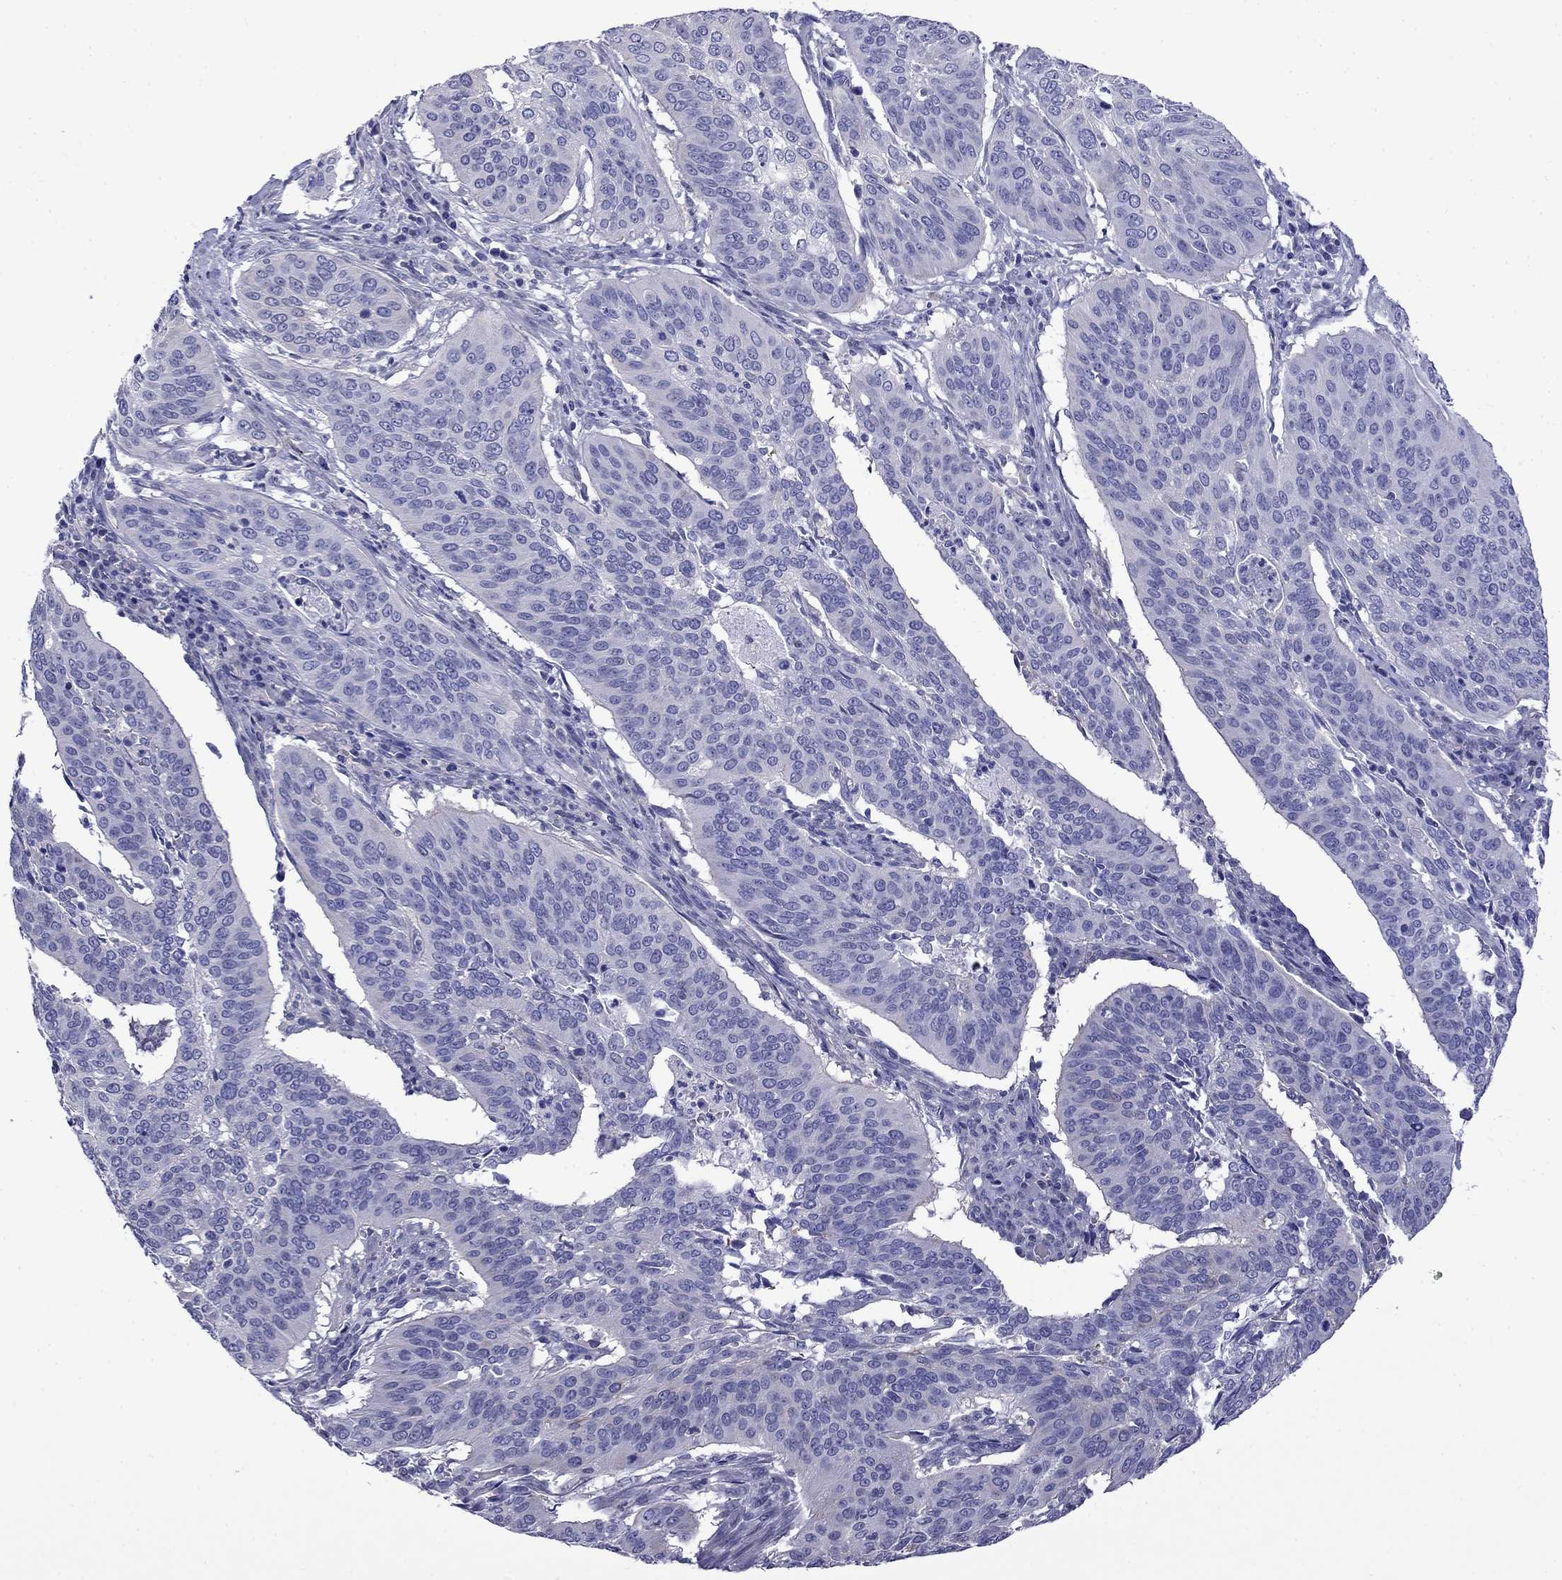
{"staining": {"intensity": "negative", "quantity": "none", "location": "none"}, "tissue": "cervical cancer", "cell_type": "Tumor cells", "image_type": "cancer", "snomed": [{"axis": "morphology", "description": "Normal tissue, NOS"}, {"axis": "morphology", "description": "Squamous cell carcinoma, NOS"}, {"axis": "topography", "description": "Cervix"}], "caption": "Immunohistochemical staining of cervical cancer (squamous cell carcinoma) displays no significant expression in tumor cells.", "gene": "PRR18", "patient": {"sex": "female", "age": 39}}